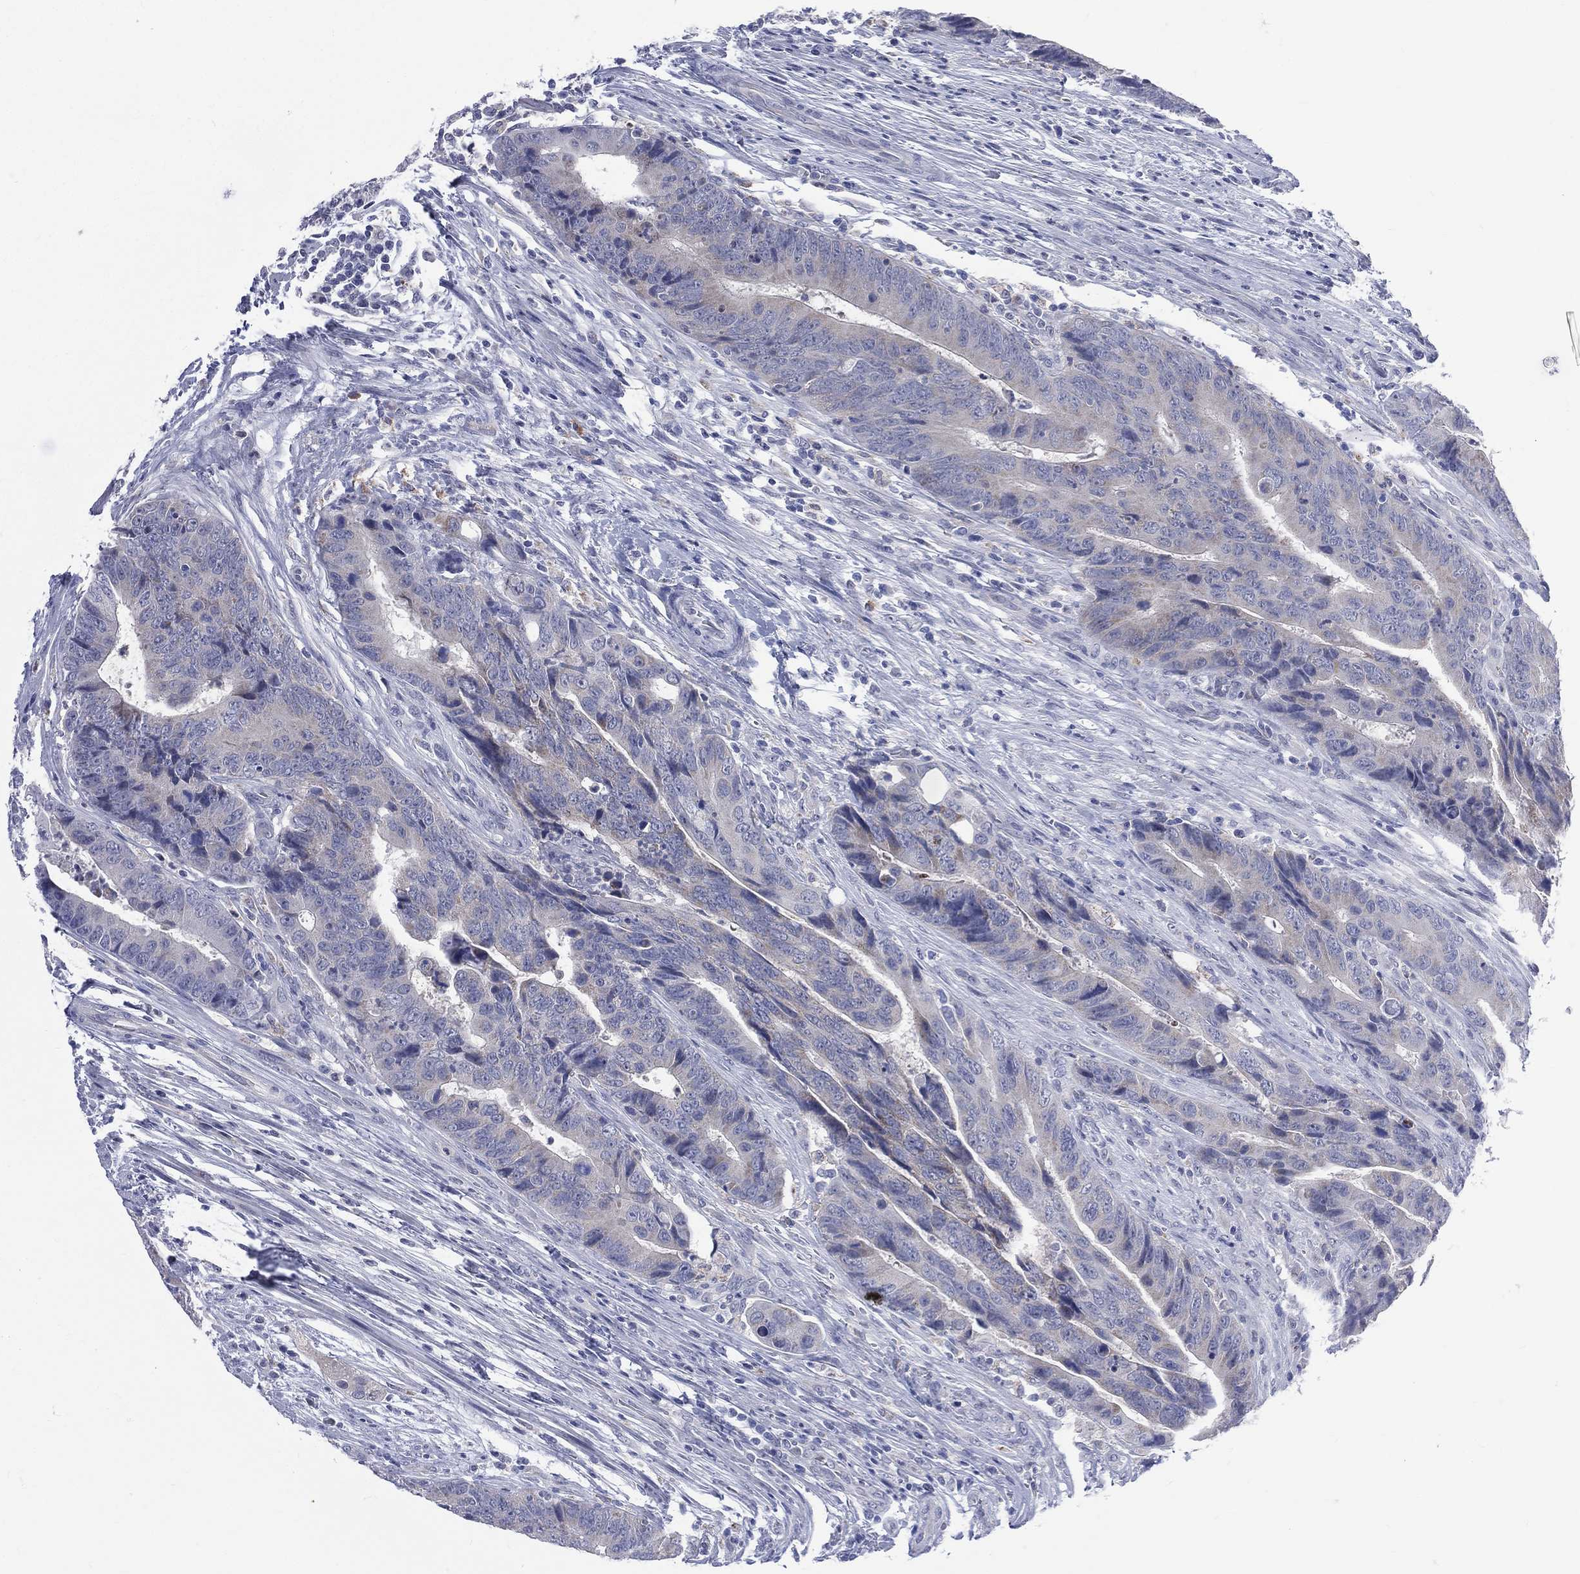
{"staining": {"intensity": "weak", "quantity": "<25%", "location": "cytoplasmic/membranous"}, "tissue": "colorectal cancer", "cell_type": "Tumor cells", "image_type": "cancer", "snomed": [{"axis": "morphology", "description": "Adenocarcinoma, NOS"}, {"axis": "topography", "description": "Colon"}], "caption": "High power microscopy histopathology image of an immunohistochemistry photomicrograph of colorectal adenocarcinoma, revealing no significant positivity in tumor cells. The staining is performed using DAB brown chromogen with nuclei counter-stained in using hematoxylin.", "gene": "AKAP3", "patient": {"sex": "female", "age": 56}}